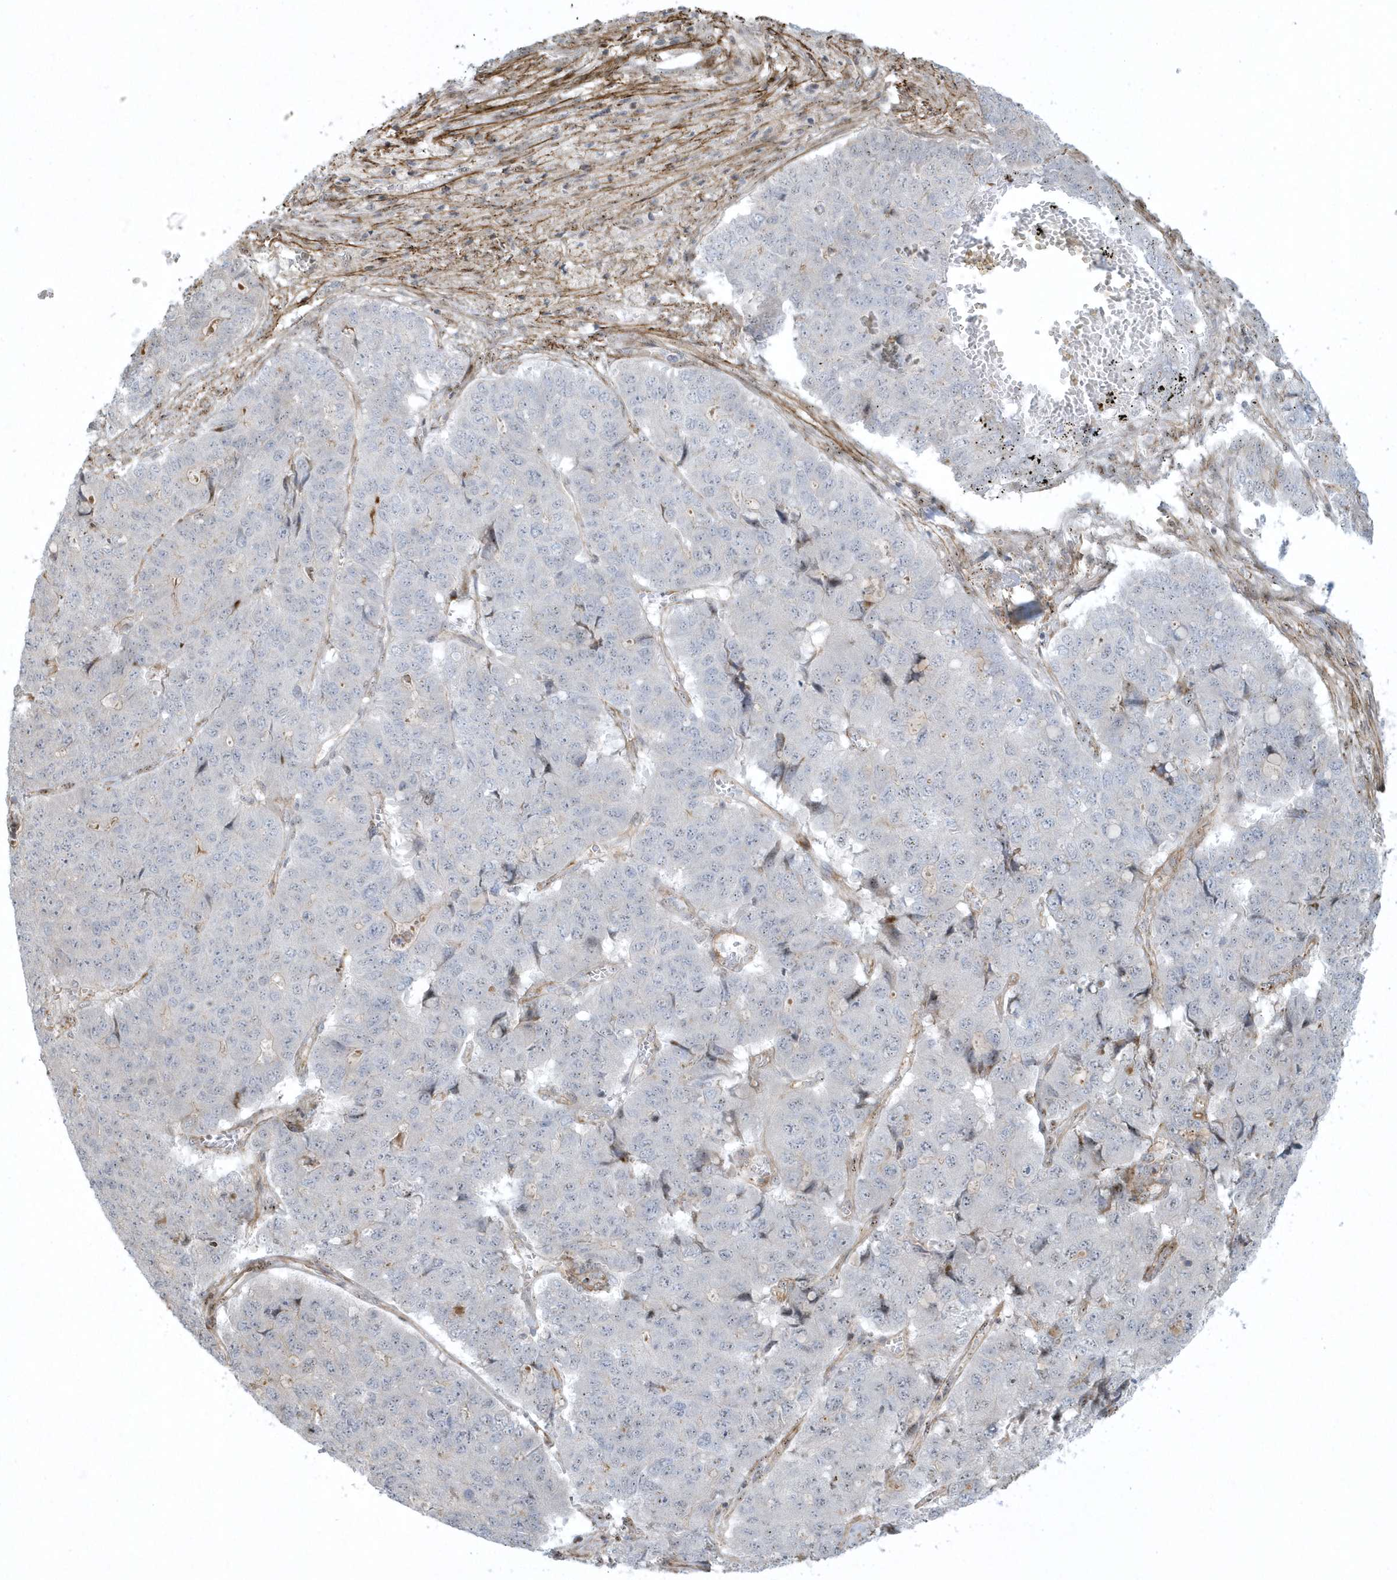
{"staining": {"intensity": "negative", "quantity": "none", "location": "none"}, "tissue": "pancreatic cancer", "cell_type": "Tumor cells", "image_type": "cancer", "snomed": [{"axis": "morphology", "description": "Adenocarcinoma, NOS"}, {"axis": "topography", "description": "Pancreas"}], "caption": "Human pancreatic cancer stained for a protein using immunohistochemistry (IHC) shows no staining in tumor cells.", "gene": "MASP2", "patient": {"sex": "male", "age": 50}}